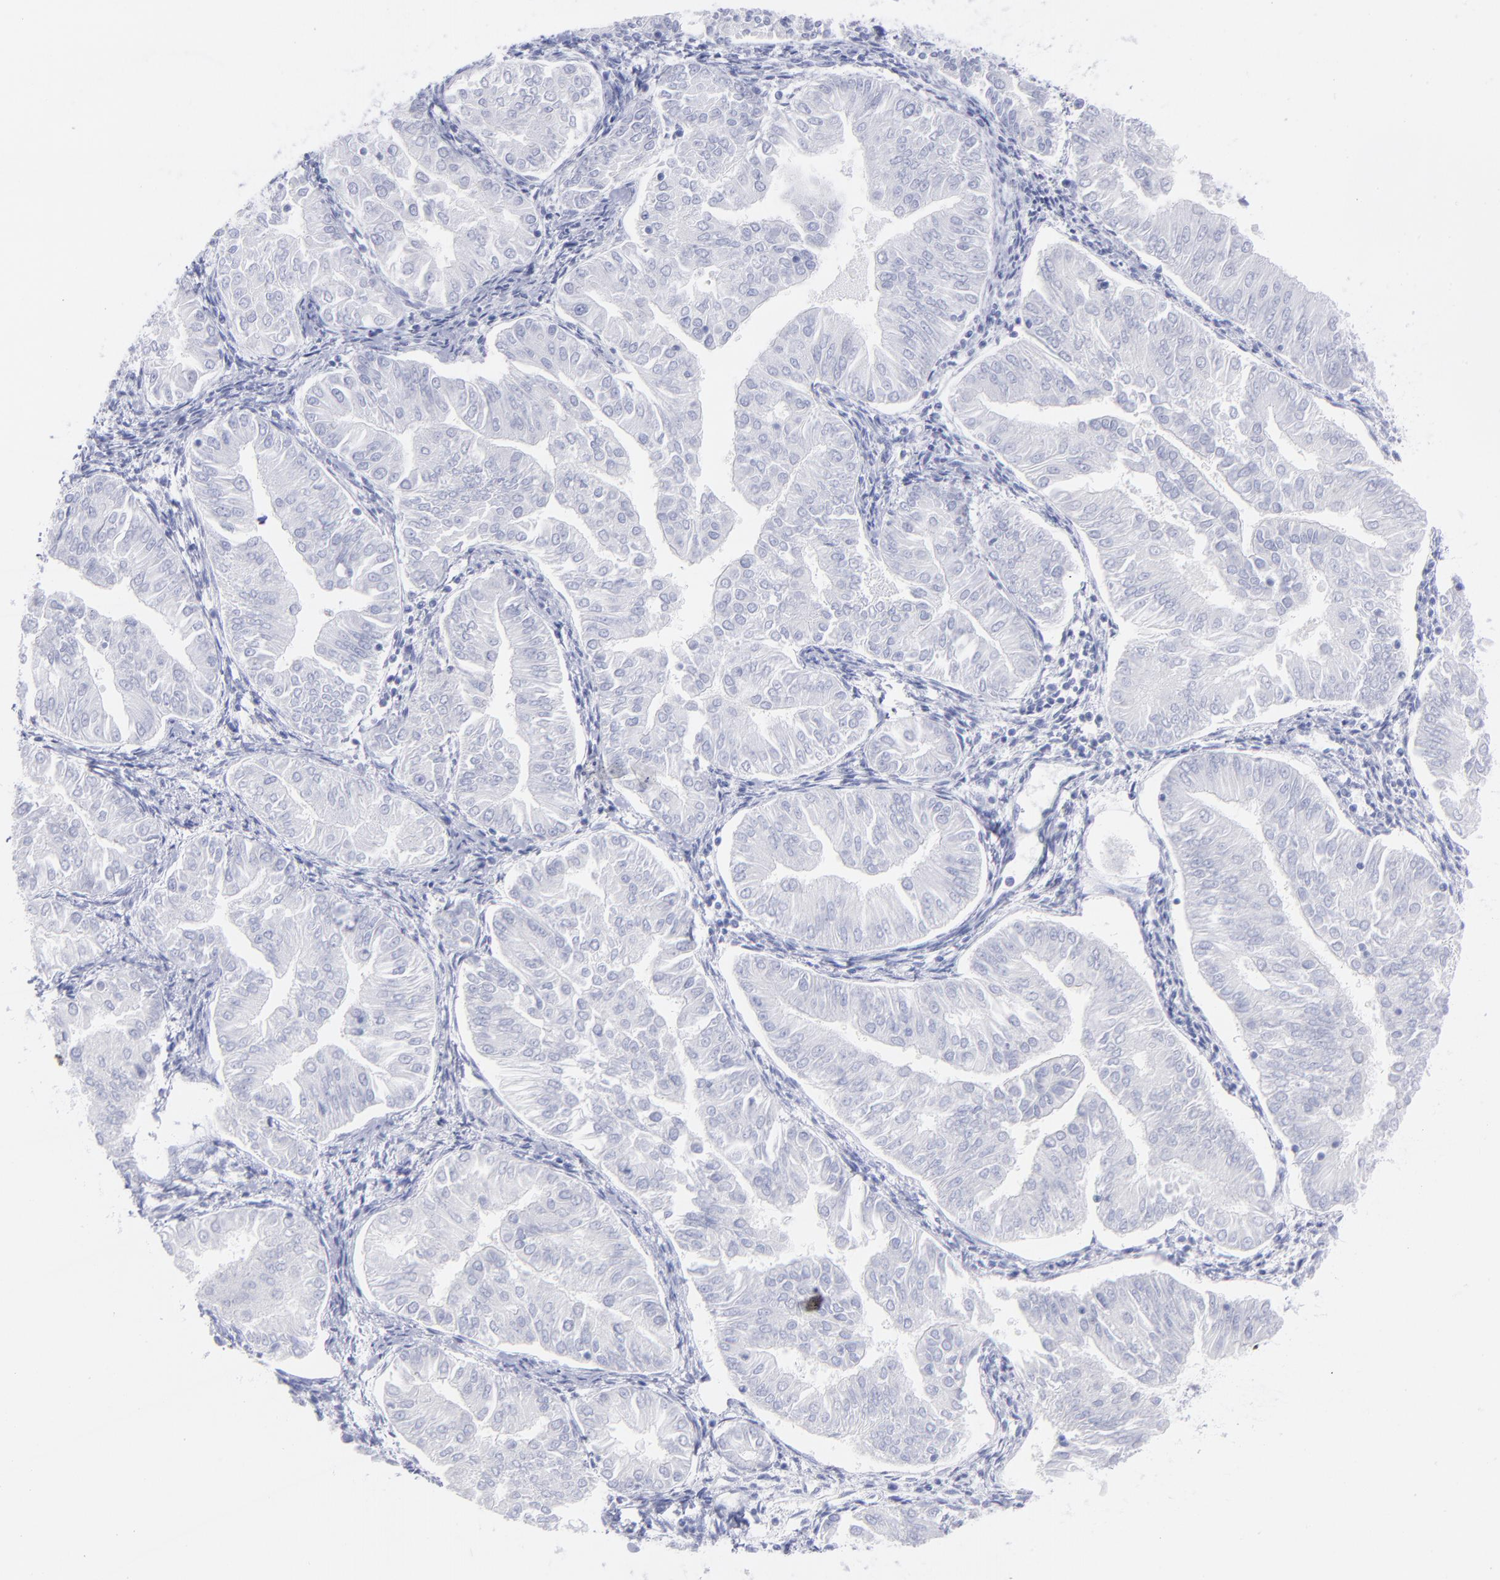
{"staining": {"intensity": "negative", "quantity": "none", "location": "none"}, "tissue": "endometrial cancer", "cell_type": "Tumor cells", "image_type": "cancer", "snomed": [{"axis": "morphology", "description": "Adenocarcinoma, NOS"}, {"axis": "topography", "description": "Endometrium"}], "caption": "Immunohistochemical staining of human endometrial cancer (adenocarcinoma) shows no significant expression in tumor cells.", "gene": "F13B", "patient": {"sex": "female", "age": 53}}